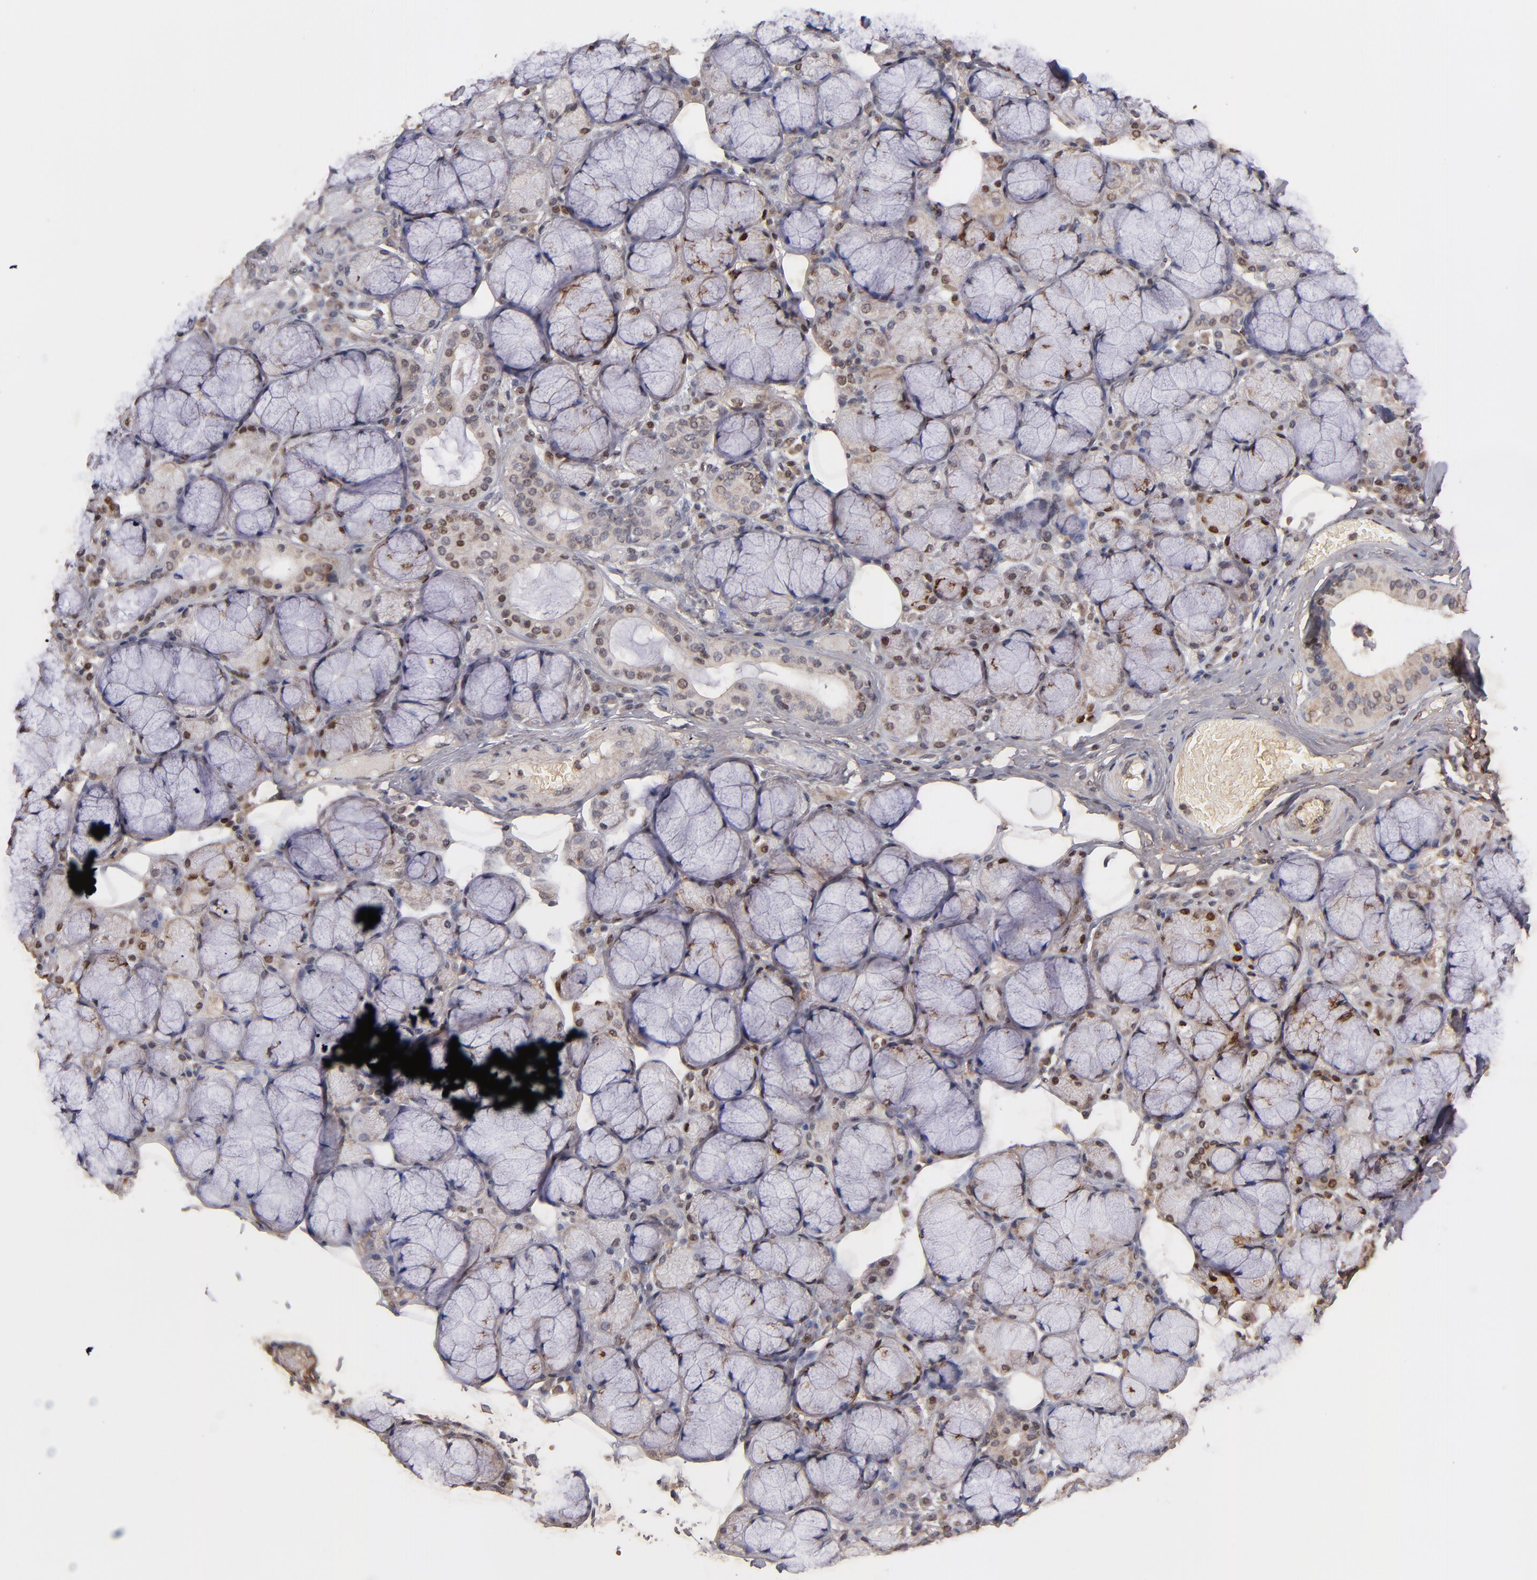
{"staining": {"intensity": "weak", "quantity": ">75%", "location": "cytoplasmic/membranous"}, "tissue": "salivary gland", "cell_type": "Glandular cells", "image_type": "normal", "snomed": [{"axis": "morphology", "description": "Normal tissue, NOS"}, {"axis": "topography", "description": "Skeletal muscle"}, {"axis": "topography", "description": "Oral tissue"}, {"axis": "topography", "description": "Salivary gland"}, {"axis": "topography", "description": "Peripheral nerve tissue"}], "caption": "Protein expression analysis of benign salivary gland exhibits weak cytoplasmic/membranous positivity in approximately >75% of glandular cells. (brown staining indicates protein expression, while blue staining denotes nuclei).", "gene": "DACT1", "patient": {"sex": "male", "age": 54}}